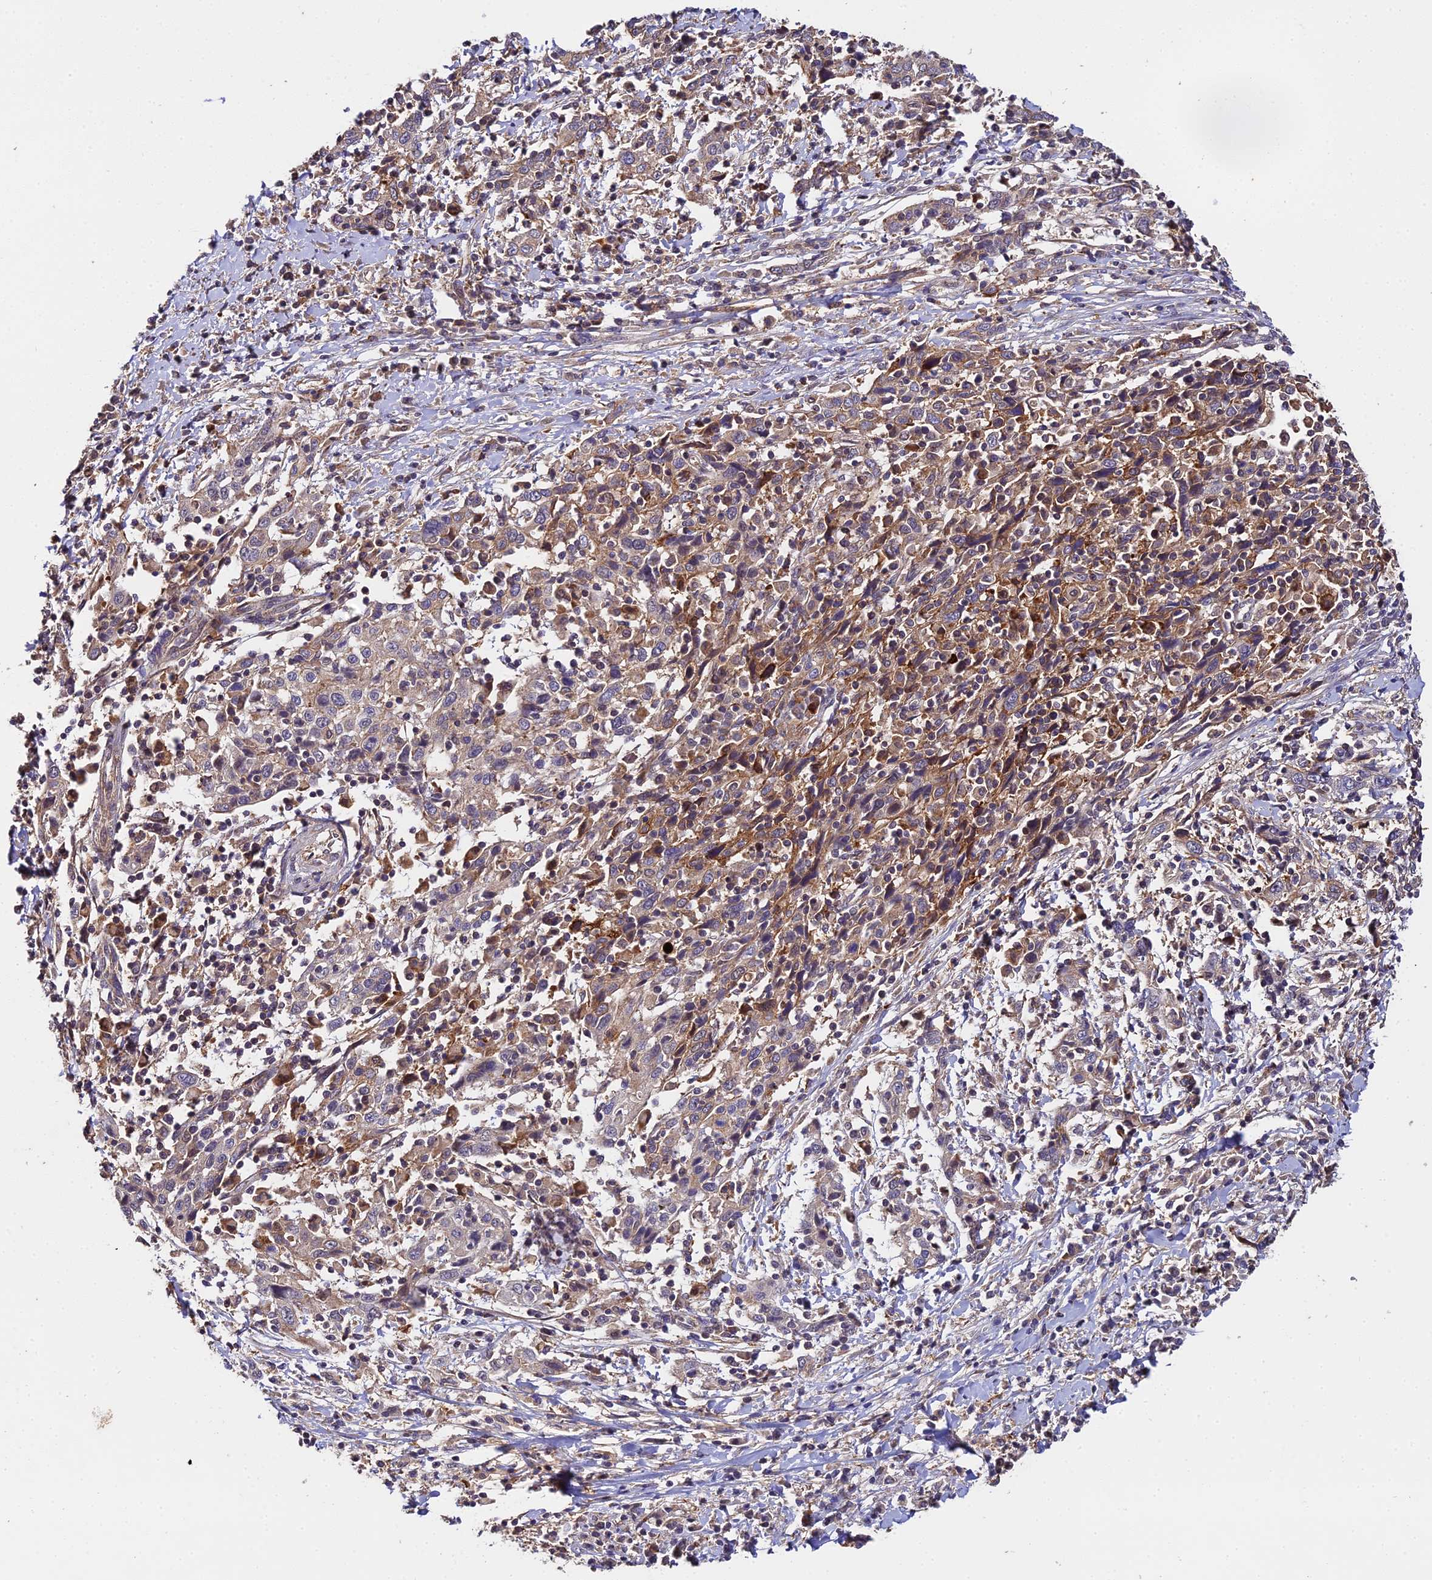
{"staining": {"intensity": "weak", "quantity": "<25%", "location": "cytoplasmic/membranous"}, "tissue": "cervical cancer", "cell_type": "Tumor cells", "image_type": "cancer", "snomed": [{"axis": "morphology", "description": "Squamous cell carcinoma, NOS"}, {"axis": "topography", "description": "Cervix"}], "caption": "There is no significant expression in tumor cells of cervical cancer (squamous cell carcinoma).", "gene": "ZBED8", "patient": {"sex": "female", "age": 46}}